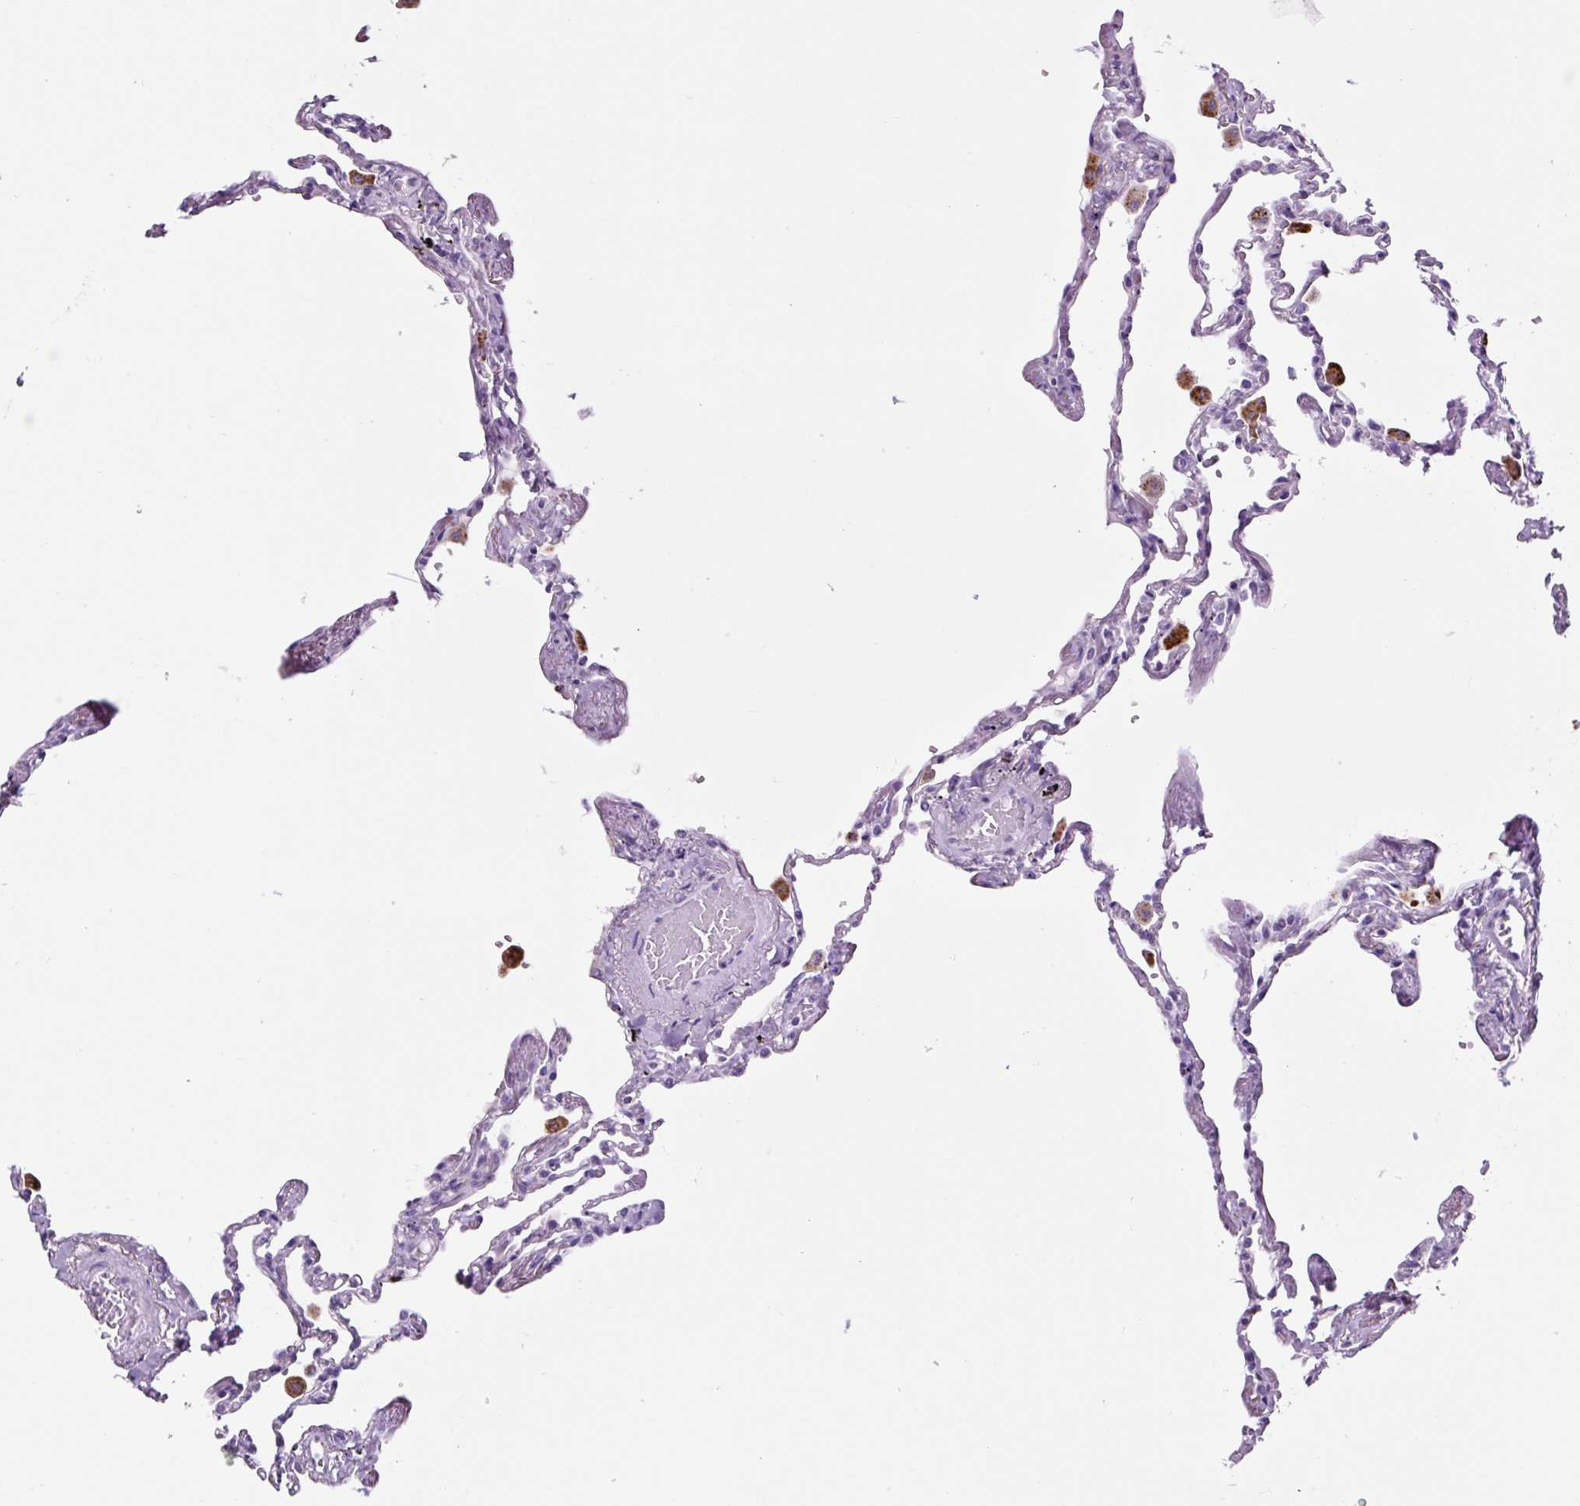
{"staining": {"intensity": "negative", "quantity": "none", "location": "none"}, "tissue": "lung", "cell_type": "Alveolar cells", "image_type": "normal", "snomed": [{"axis": "morphology", "description": "Normal tissue, NOS"}, {"axis": "topography", "description": "Lung"}], "caption": "Lung stained for a protein using immunohistochemistry (IHC) demonstrates no positivity alveolar cells.", "gene": "LCN10", "patient": {"sex": "female", "age": 67}}